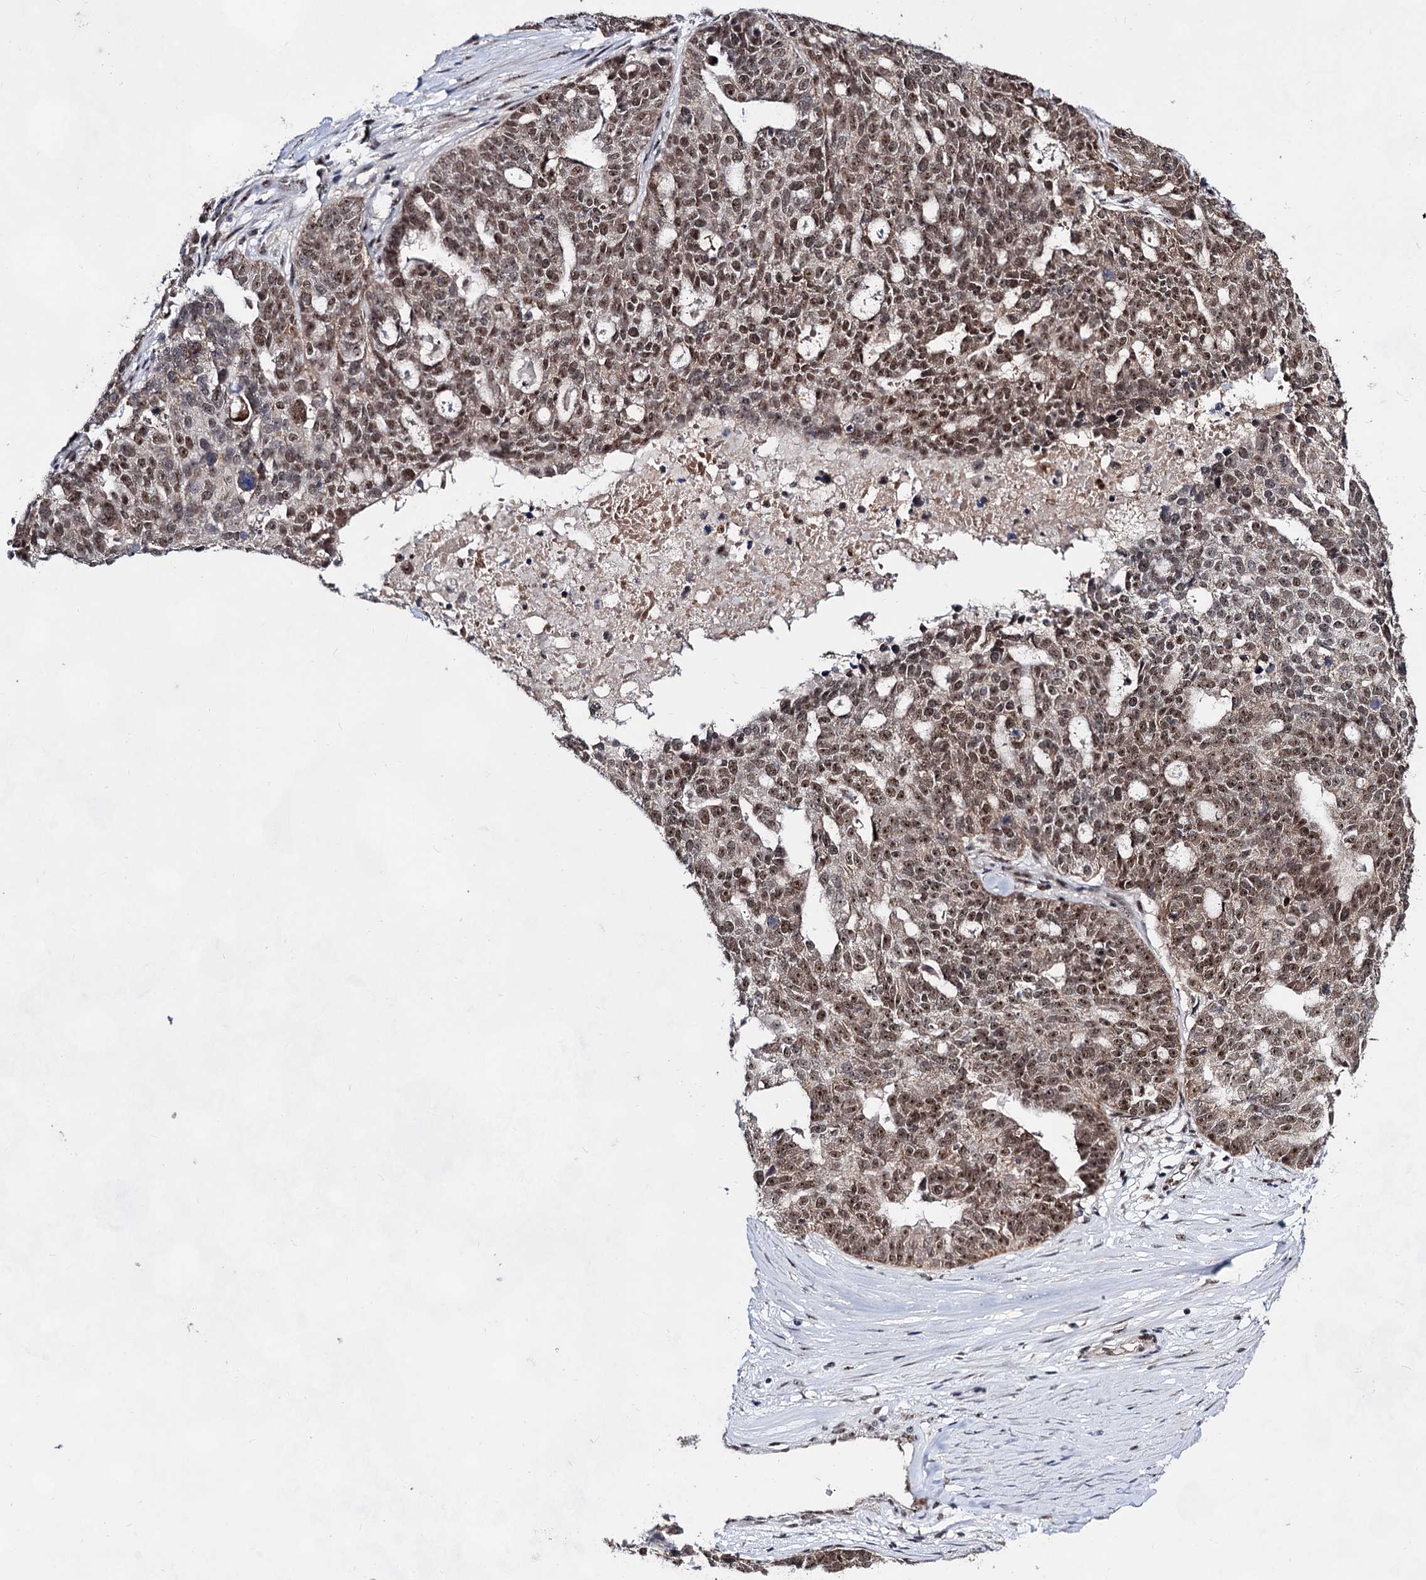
{"staining": {"intensity": "moderate", "quantity": ">75%", "location": "cytoplasmic/membranous,nuclear"}, "tissue": "ovarian cancer", "cell_type": "Tumor cells", "image_type": "cancer", "snomed": [{"axis": "morphology", "description": "Cystadenocarcinoma, serous, NOS"}, {"axis": "topography", "description": "Ovary"}], "caption": "IHC staining of ovarian cancer (serous cystadenocarcinoma), which shows medium levels of moderate cytoplasmic/membranous and nuclear positivity in approximately >75% of tumor cells indicating moderate cytoplasmic/membranous and nuclear protein expression. The staining was performed using DAB (brown) for protein detection and nuclei were counterstained in hematoxylin (blue).", "gene": "EXOSC10", "patient": {"sex": "female", "age": 59}}